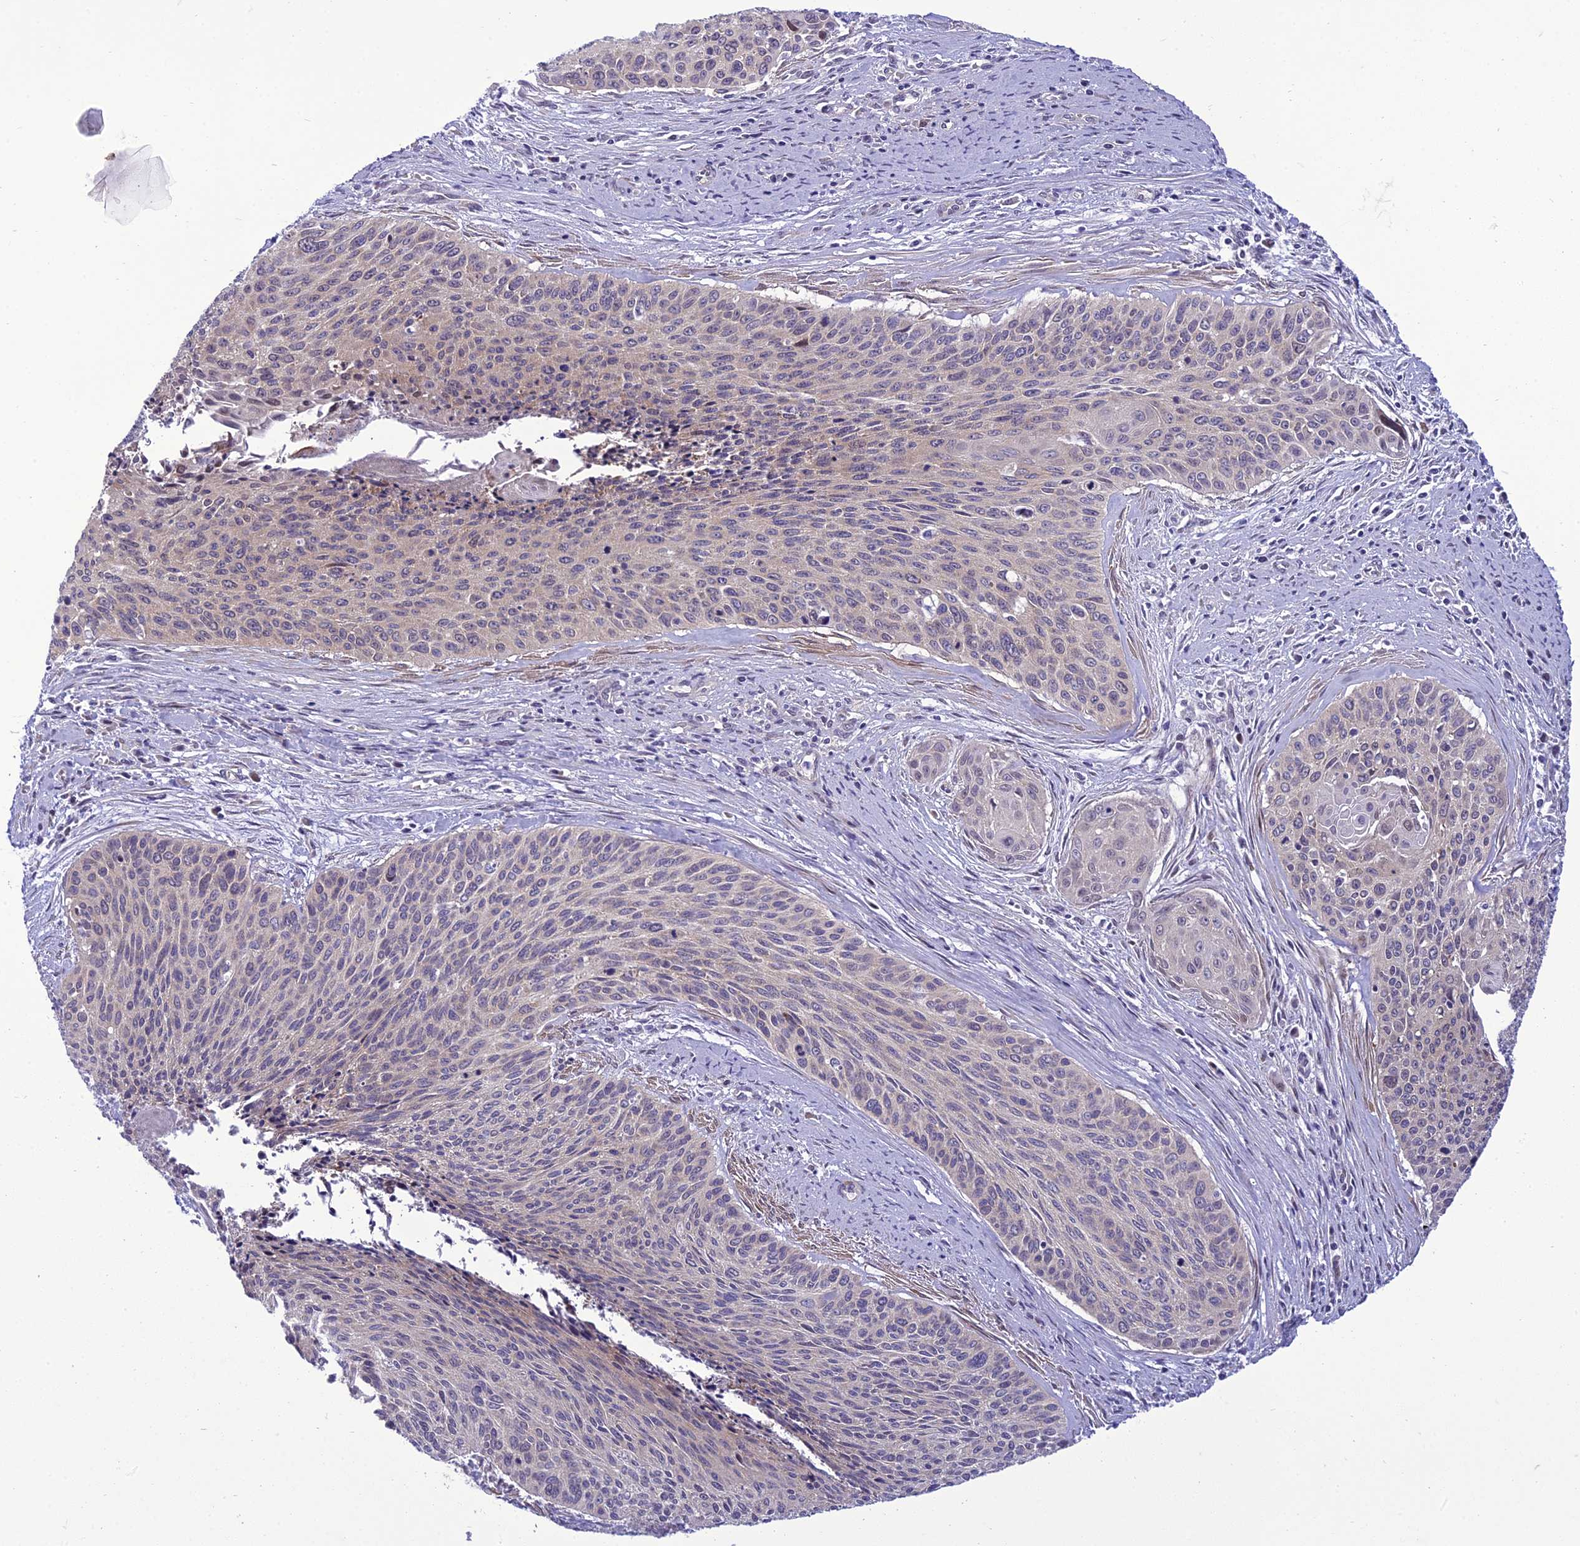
{"staining": {"intensity": "negative", "quantity": "none", "location": "none"}, "tissue": "cervical cancer", "cell_type": "Tumor cells", "image_type": "cancer", "snomed": [{"axis": "morphology", "description": "Squamous cell carcinoma, NOS"}, {"axis": "topography", "description": "Cervix"}], "caption": "Histopathology image shows no protein expression in tumor cells of cervical squamous cell carcinoma tissue. Brightfield microscopy of immunohistochemistry stained with DAB (3,3'-diaminobenzidine) (brown) and hematoxylin (blue), captured at high magnification.", "gene": "GAB4", "patient": {"sex": "female", "age": 55}}